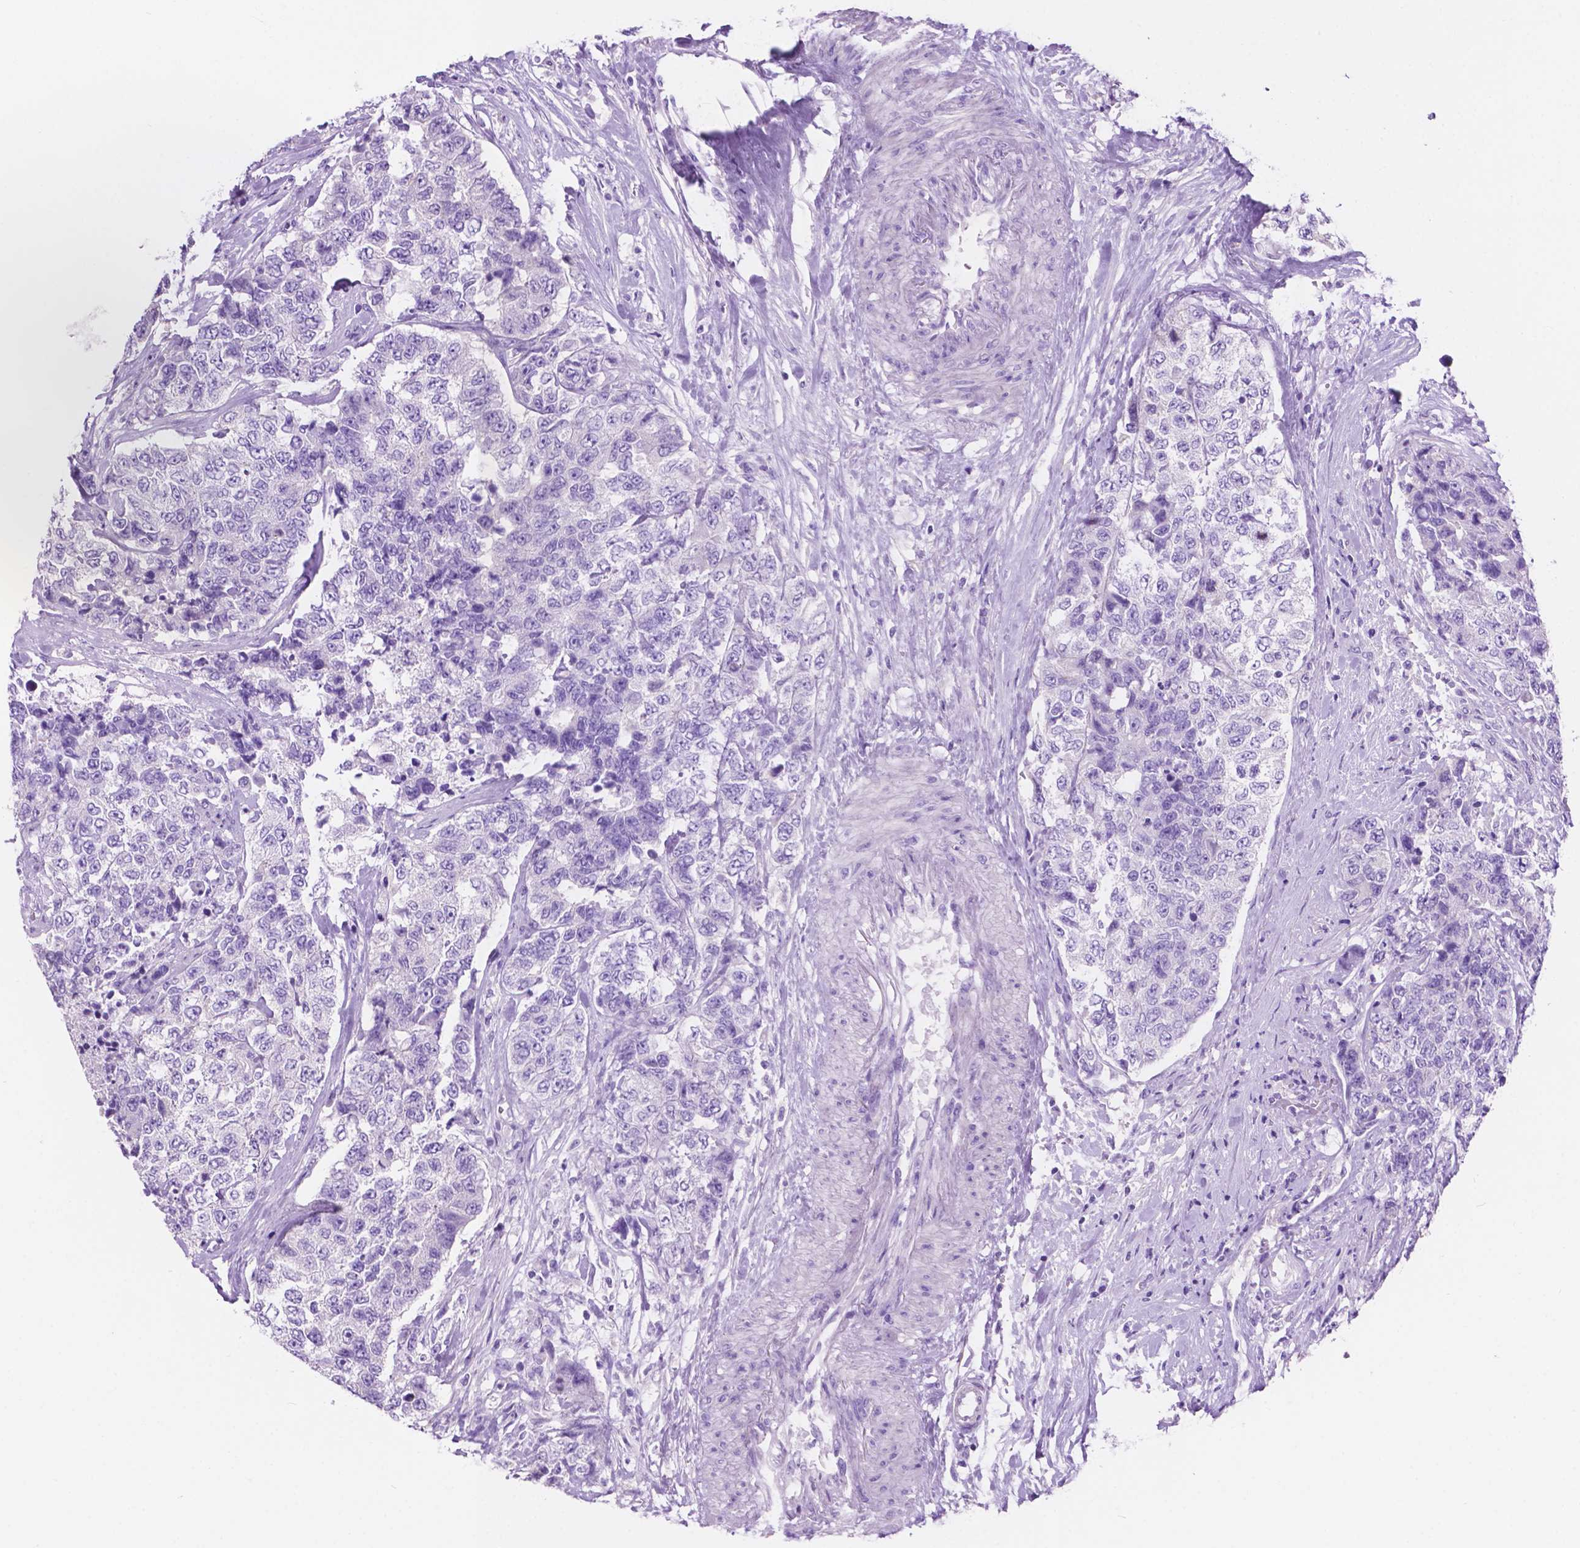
{"staining": {"intensity": "negative", "quantity": "none", "location": "none"}, "tissue": "urothelial cancer", "cell_type": "Tumor cells", "image_type": "cancer", "snomed": [{"axis": "morphology", "description": "Urothelial carcinoma, High grade"}, {"axis": "topography", "description": "Urinary bladder"}], "caption": "Immunohistochemistry of high-grade urothelial carcinoma shows no staining in tumor cells.", "gene": "IGFN1", "patient": {"sex": "female", "age": 78}}